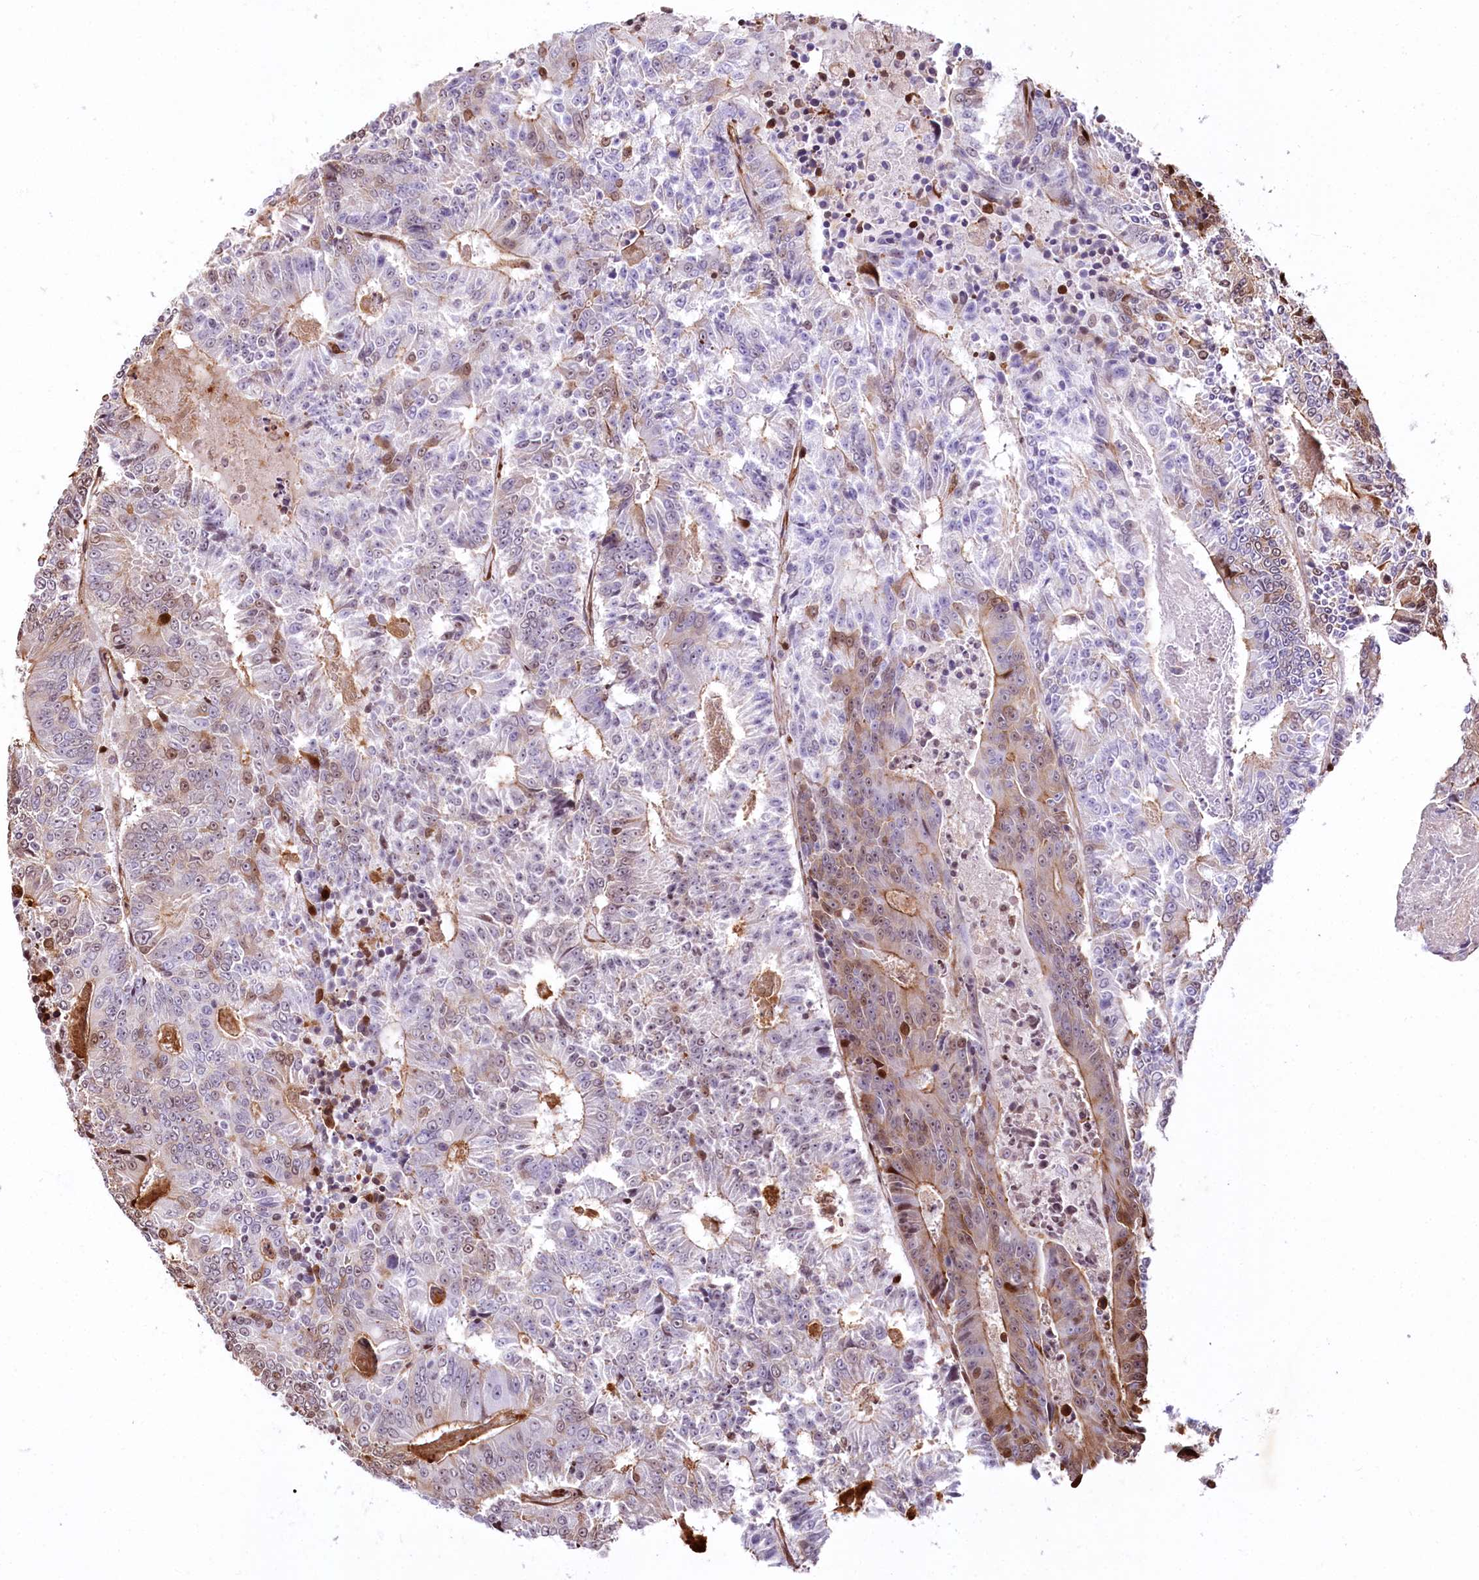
{"staining": {"intensity": "moderate", "quantity": "25%-75%", "location": "cytoplasmic/membranous,nuclear"}, "tissue": "colorectal cancer", "cell_type": "Tumor cells", "image_type": "cancer", "snomed": [{"axis": "morphology", "description": "Adenocarcinoma, NOS"}, {"axis": "topography", "description": "Colon"}], "caption": "Human colorectal cancer stained for a protein (brown) demonstrates moderate cytoplasmic/membranous and nuclear positive staining in about 25%-75% of tumor cells.", "gene": "PTMS", "patient": {"sex": "male", "age": 83}}